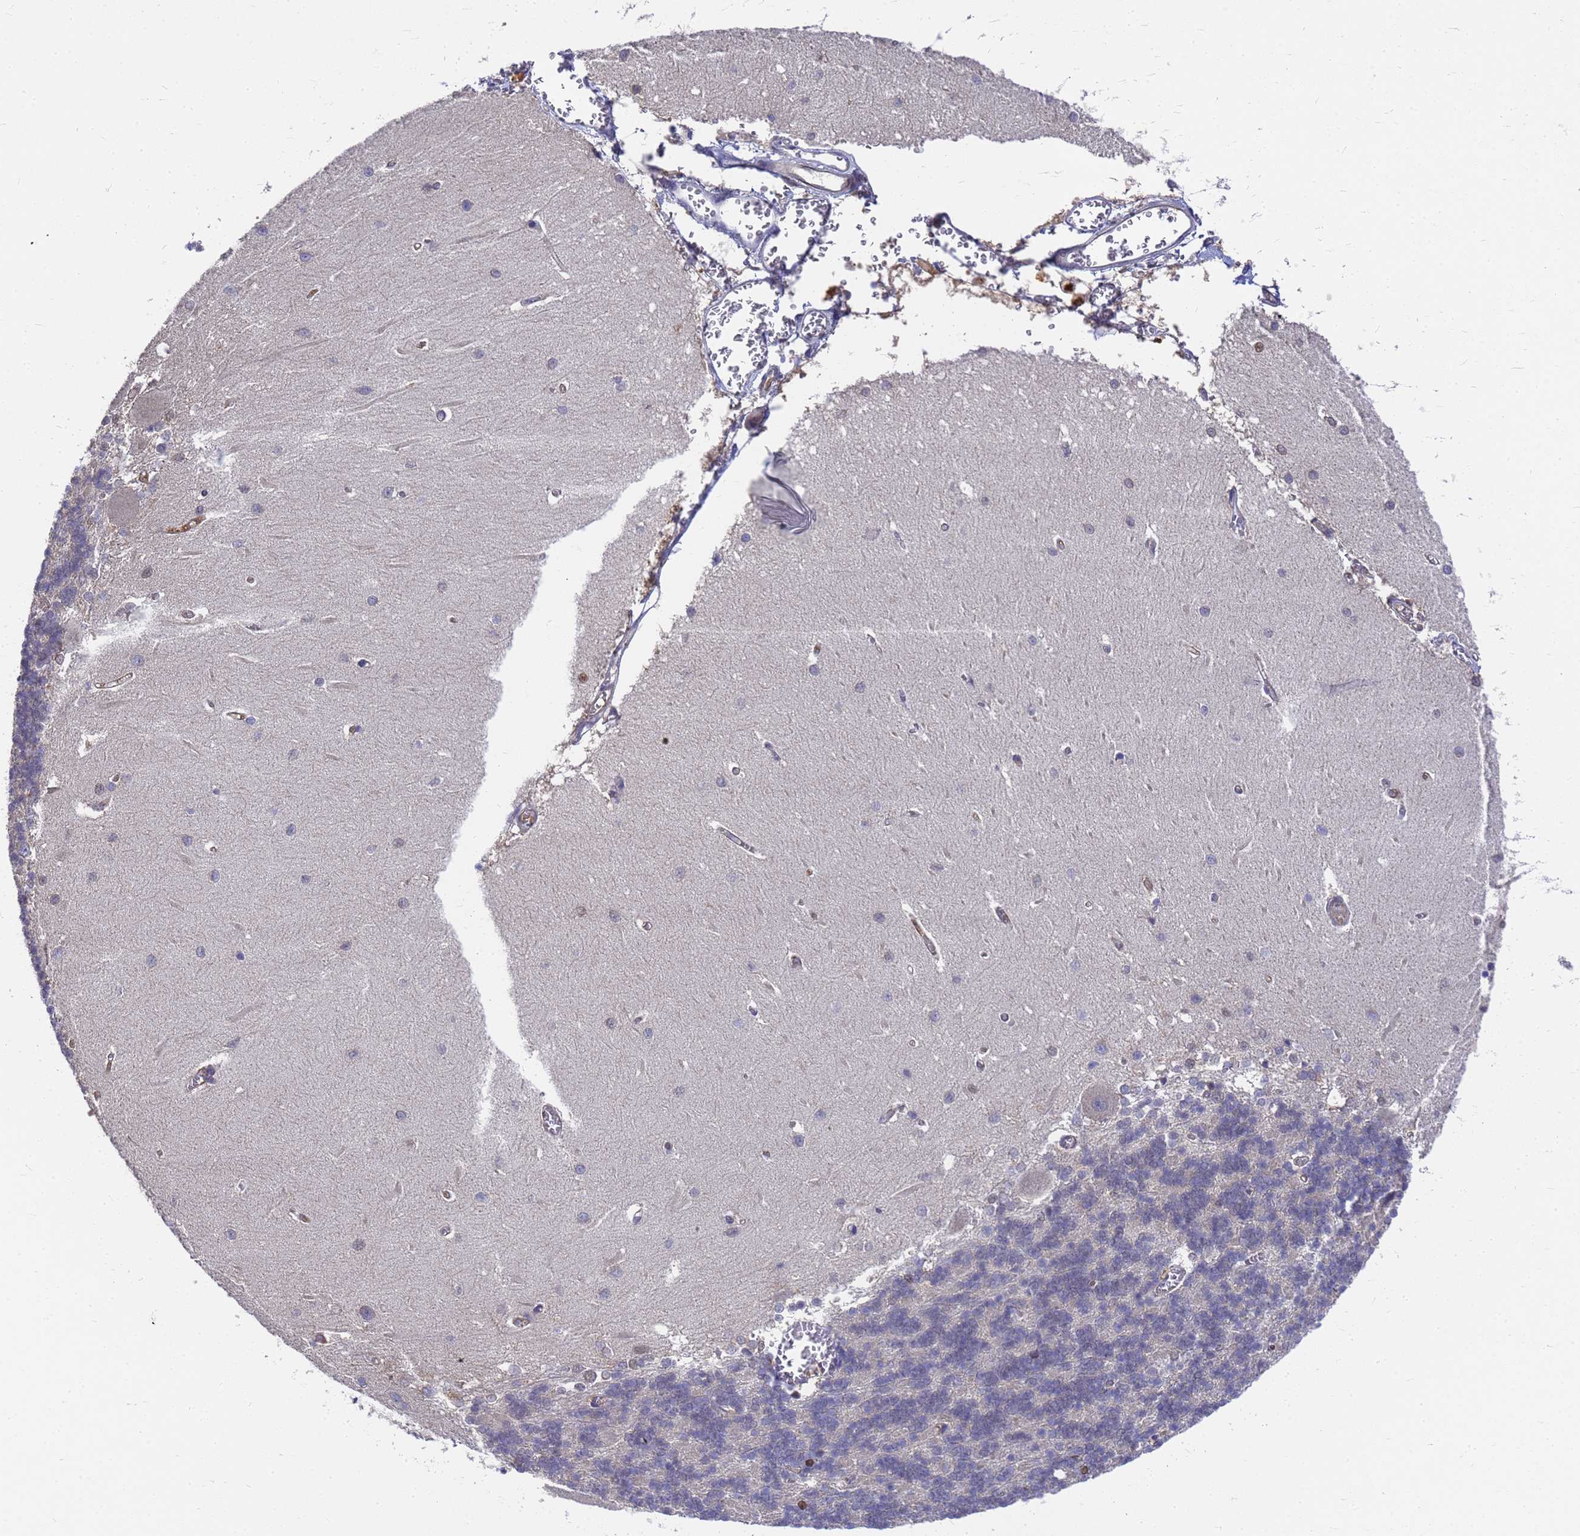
{"staining": {"intensity": "negative", "quantity": "none", "location": "none"}, "tissue": "cerebellum", "cell_type": "Cells in granular layer", "image_type": "normal", "snomed": [{"axis": "morphology", "description": "Normal tissue, NOS"}, {"axis": "topography", "description": "Cerebellum"}], "caption": "DAB immunohistochemical staining of unremarkable human cerebellum demonstrates no significant expression in cells in granular layer.", "gene": "SLC35E2B", "patient": {"sex": "male", "age": 37}}